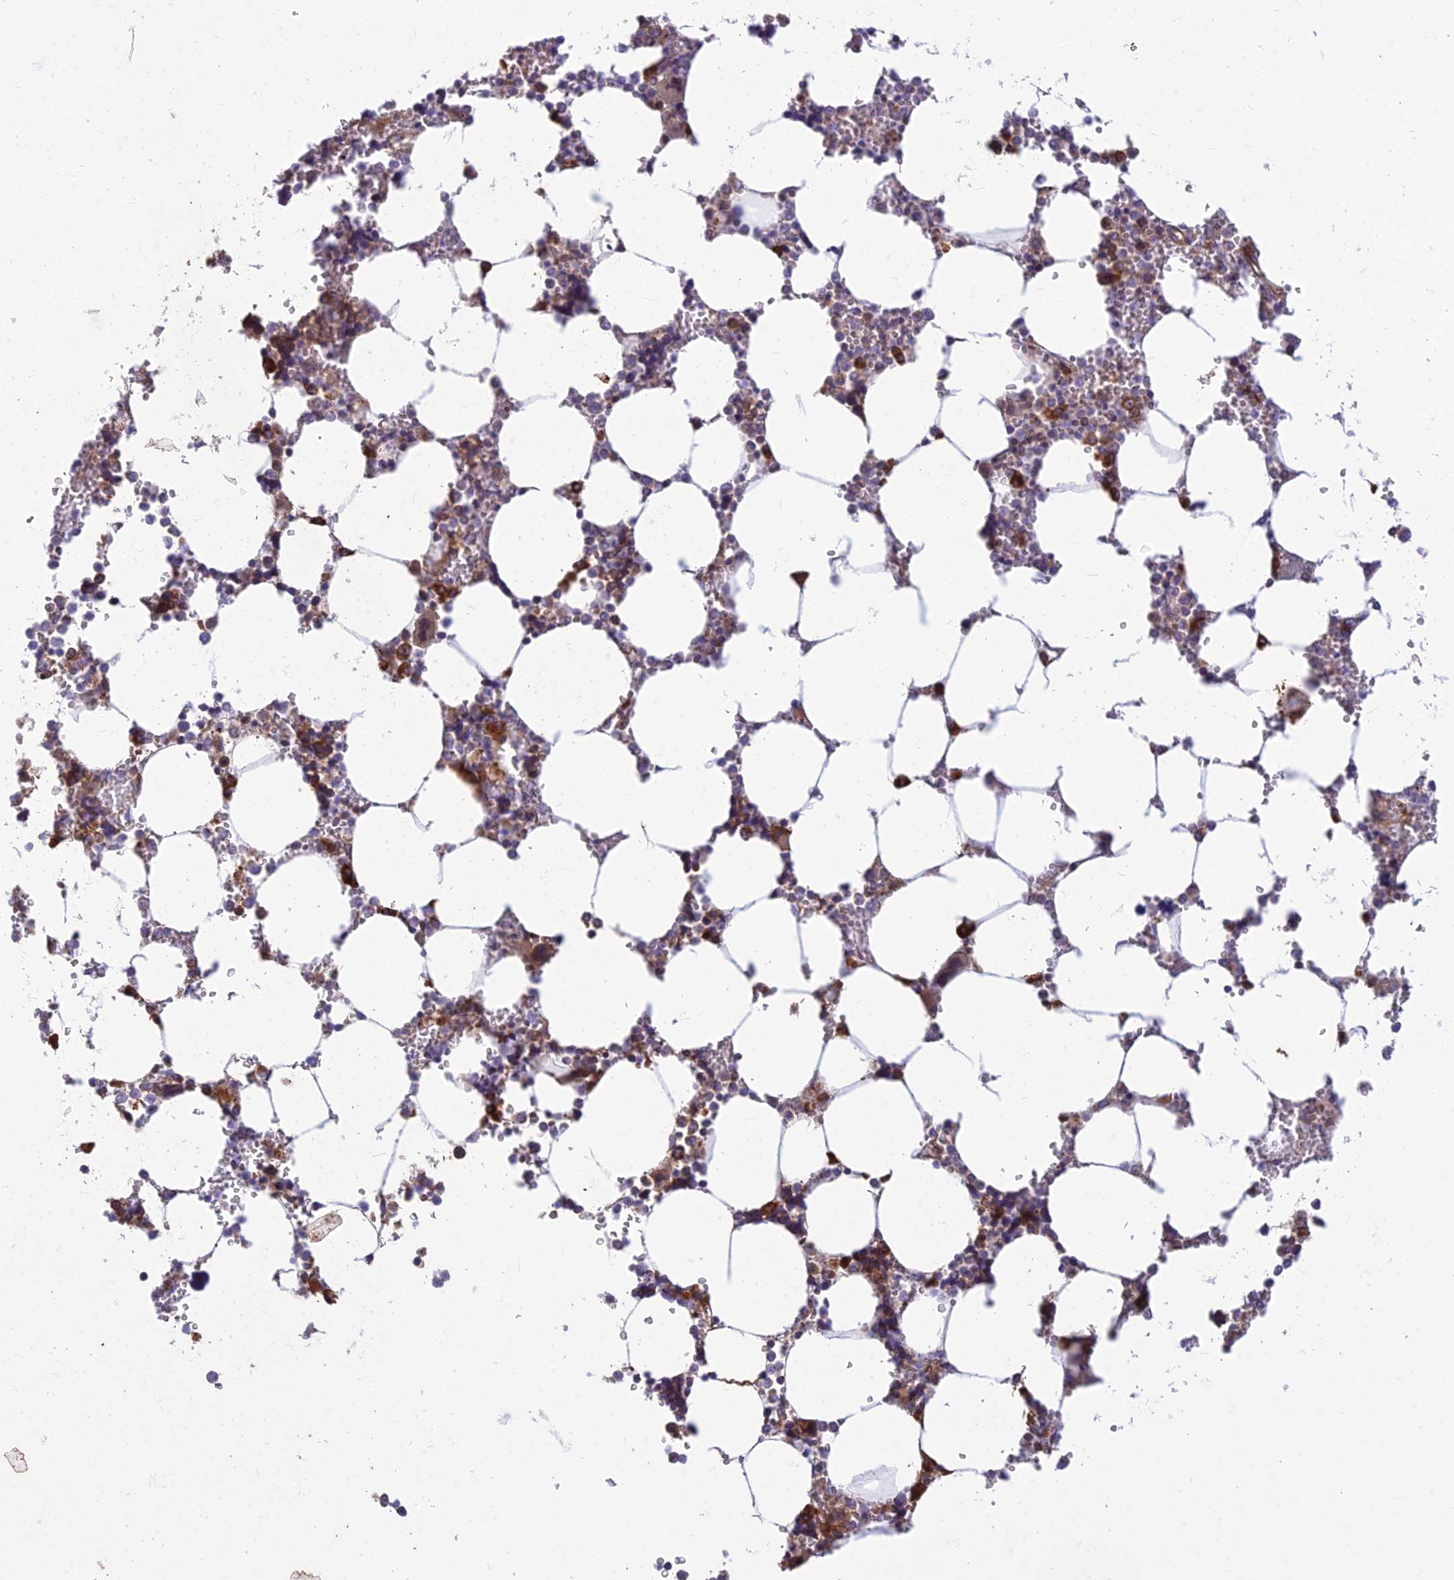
{"staining": {"intensity": "moderate", "quantity": "25%-75%", "location": "cytoplasmic/membranous,nuclear"}, "tissue": "bone marrow", "cell_type": "Hematopoietic cells", "image_type": "normal", "snomed": [{"axis": "morphology", "description": "Normal tissue, NOS"}, {"axis": "topography", "description": "Bone marrow"}], "caption": "Bone marrow was stained to show a protein in brown. There is medium levels of moderate cytoplasmic/membranous,nuclear positivity in about 25%-75% of hematopoietic cells. (DAB IHC with brightfield microscopy, high magnification).", "gene": "RPL17", "patient": {"sex": "male", "age": 64}}